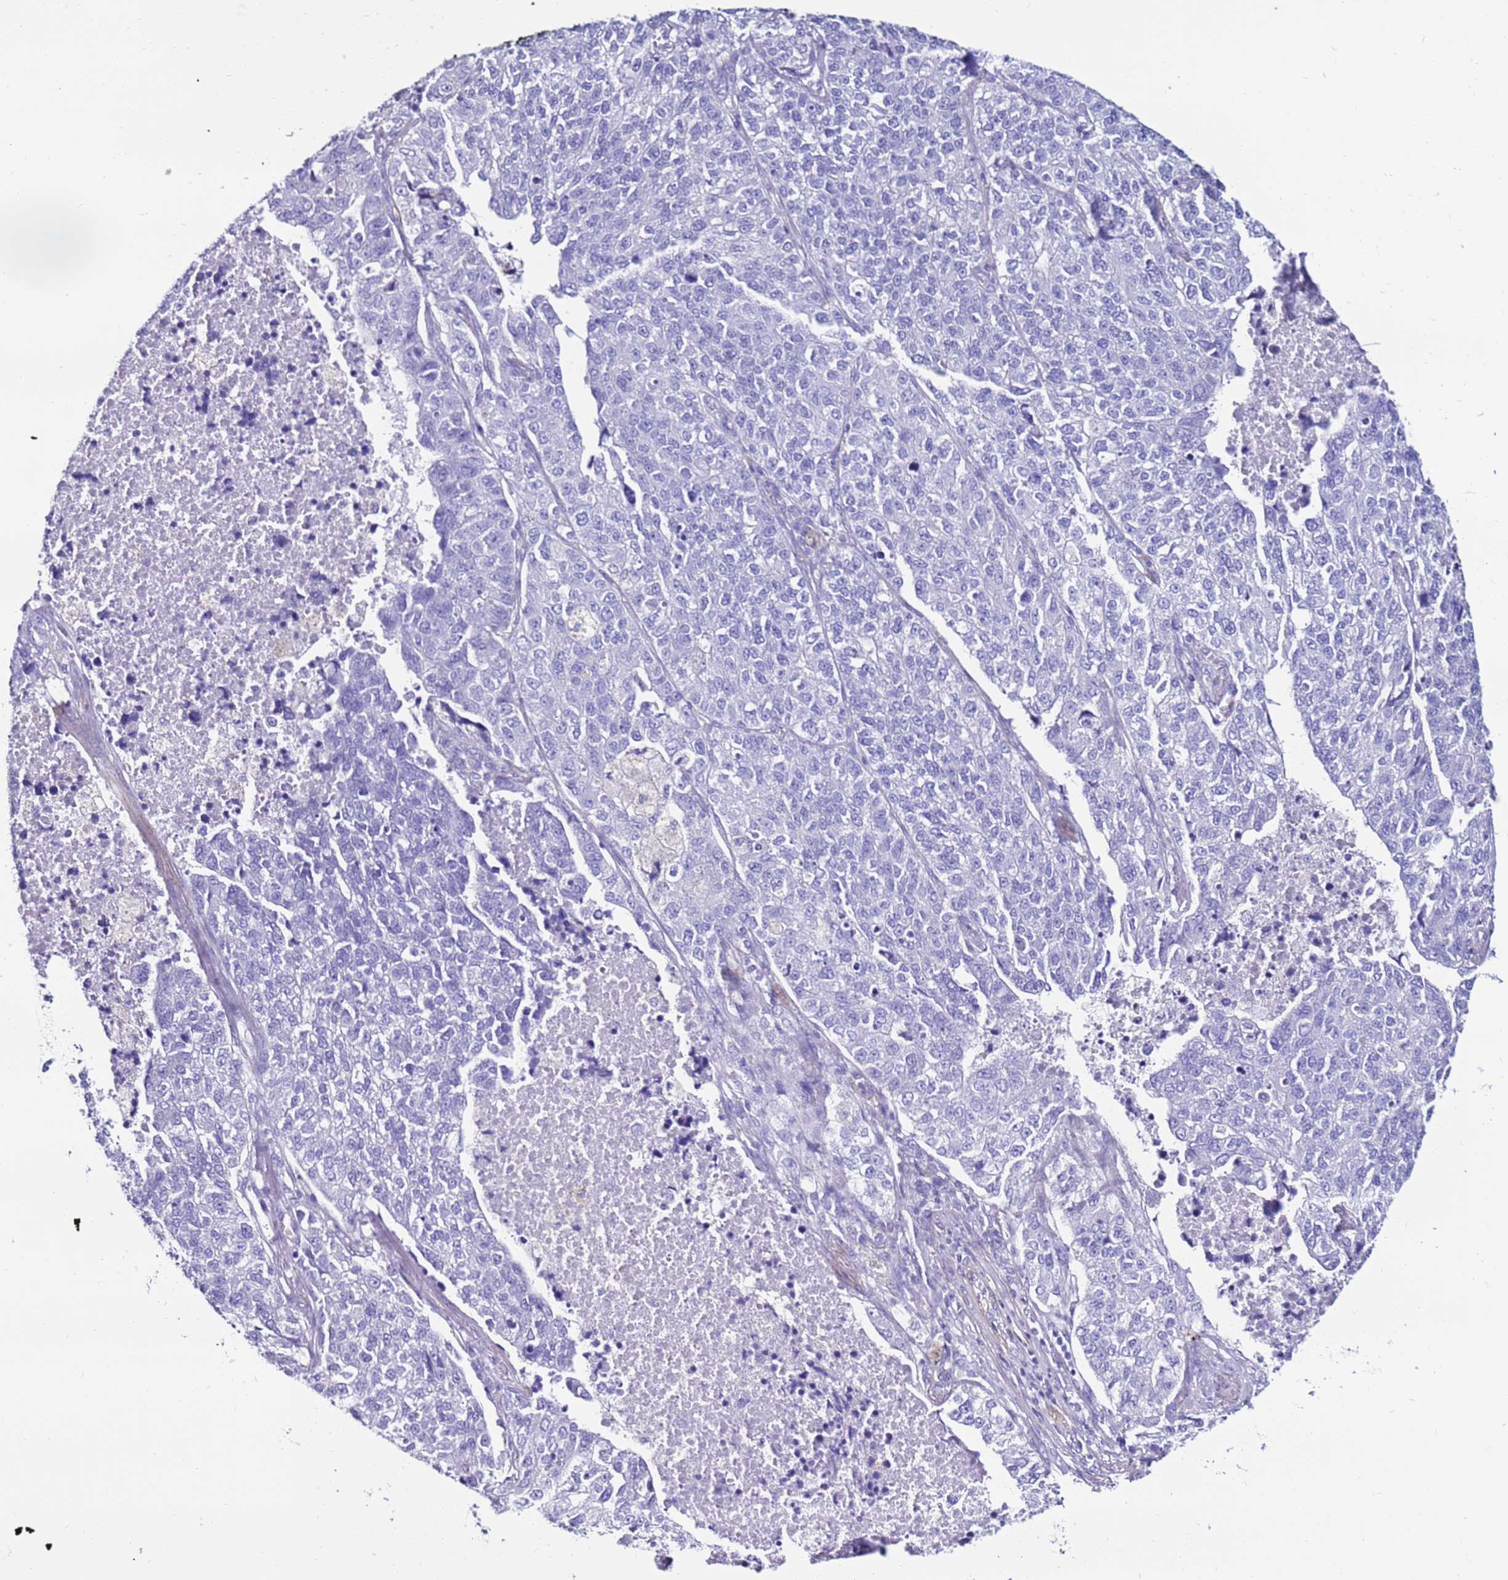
{"staining": {"intensity": "negative", "quantity": "none", "location": "none"}, "tissue": "lung cancer", "cell_type": "Tumor cells", "image_type": "cancer", "snomed": [{"axis": "morphology", "description": "Adenocarcinoma, NOS"}, {"axis": "topography", "description": "Lung"}], "caption": "A photomicrograph of lung cancer (adenocarcinoma) stained for a protein reveals no brown staining in tumor cells.", "gene": "CLEC4M", "patient": {"sex": "male", "age": 49}}